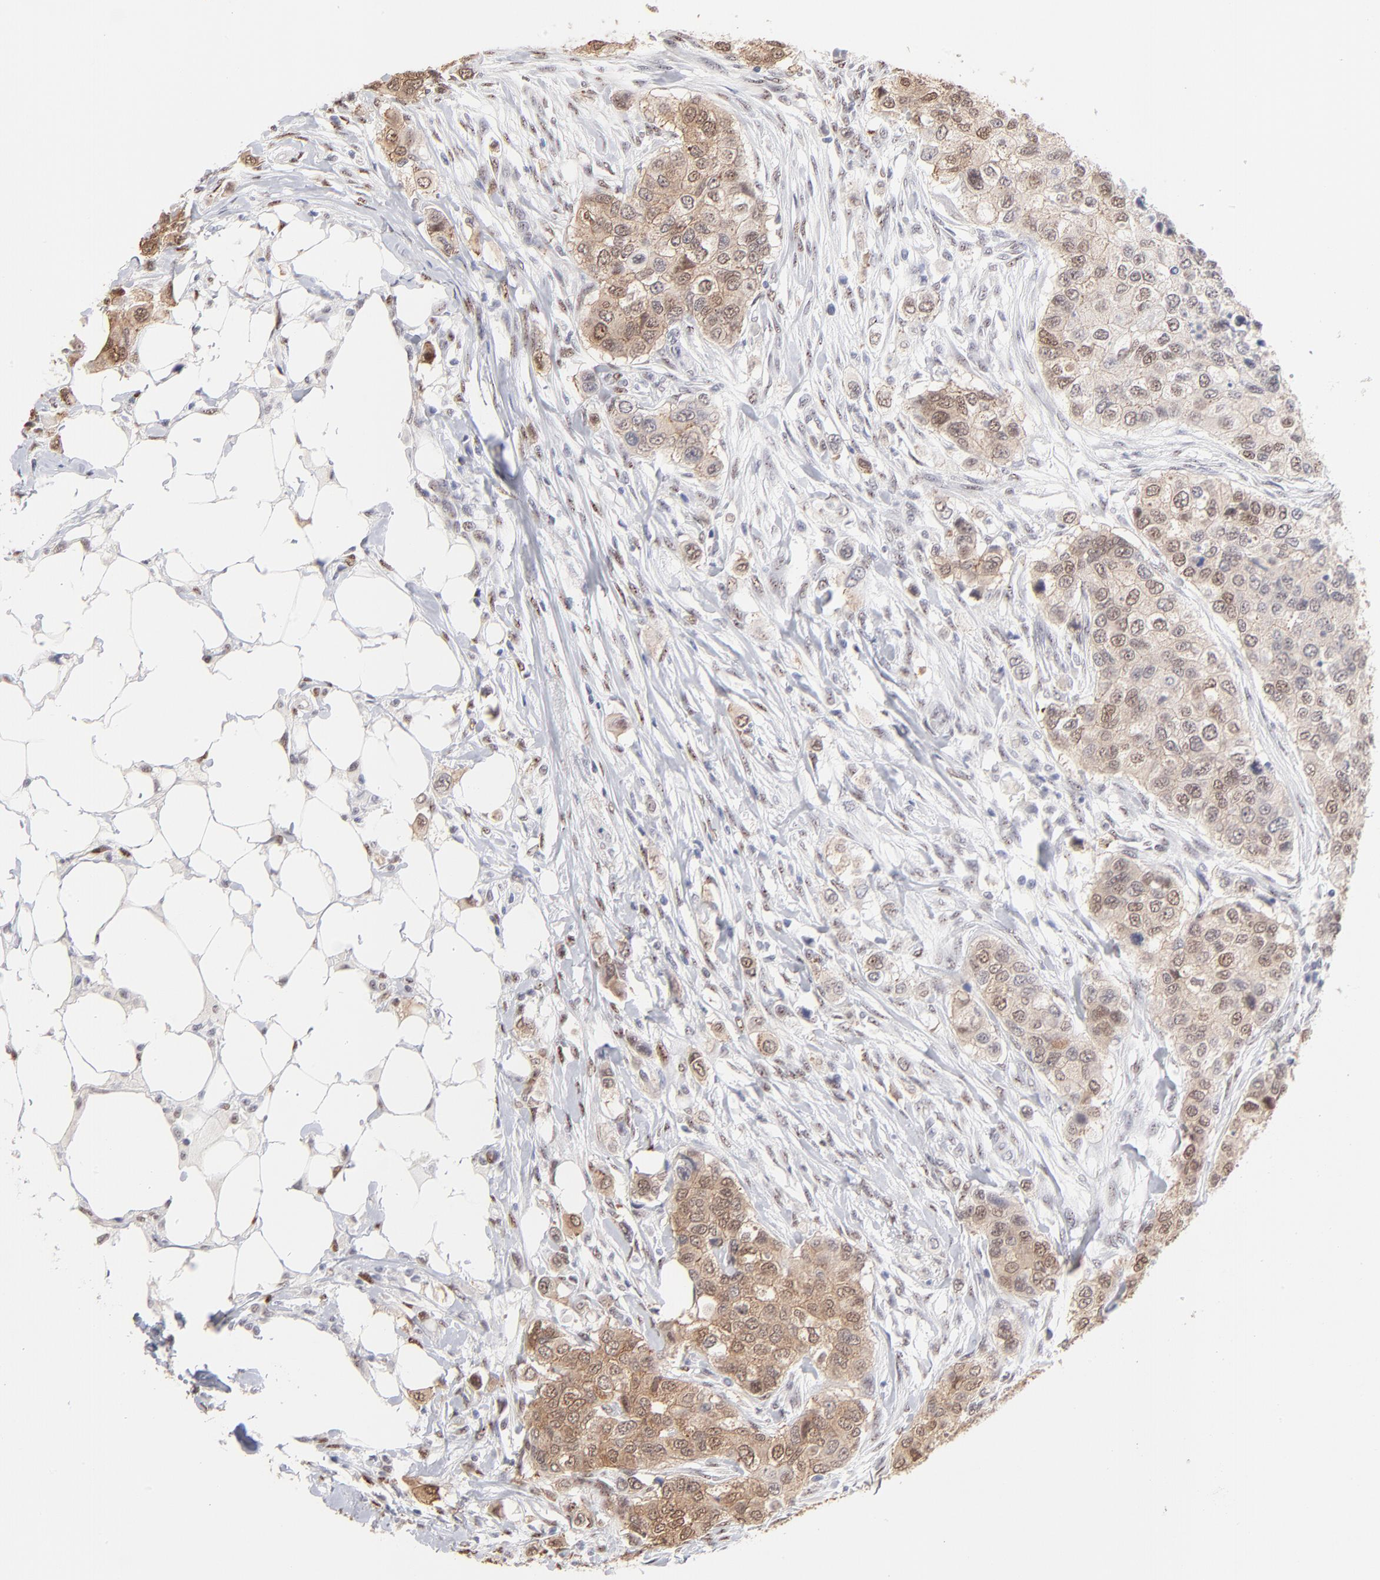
{"staining": {"intensity": "moderate", "quantity": ">75%", "location": "cytoplasmic/membranous,nuclear"}, "tissue": "breast cancer", "cell_type": "Tumor cells", "image_type": "cancer", "snomed": [{"axis": "morphology", "description": "Normal tissue, NOS"}, {"axis": "morphology", "description": "Duct carcinoma"}, {"axis": "topography", "description": "Breast"}], "caption": "Protein expression analysis of breast infiltrating ductal carcinoma displays moderate cytoplasmic/membranous and nuclear staining in about >75% of tumor cells.", "gene": "STAT3", "patient": {"sex": "female", "age": 49}}